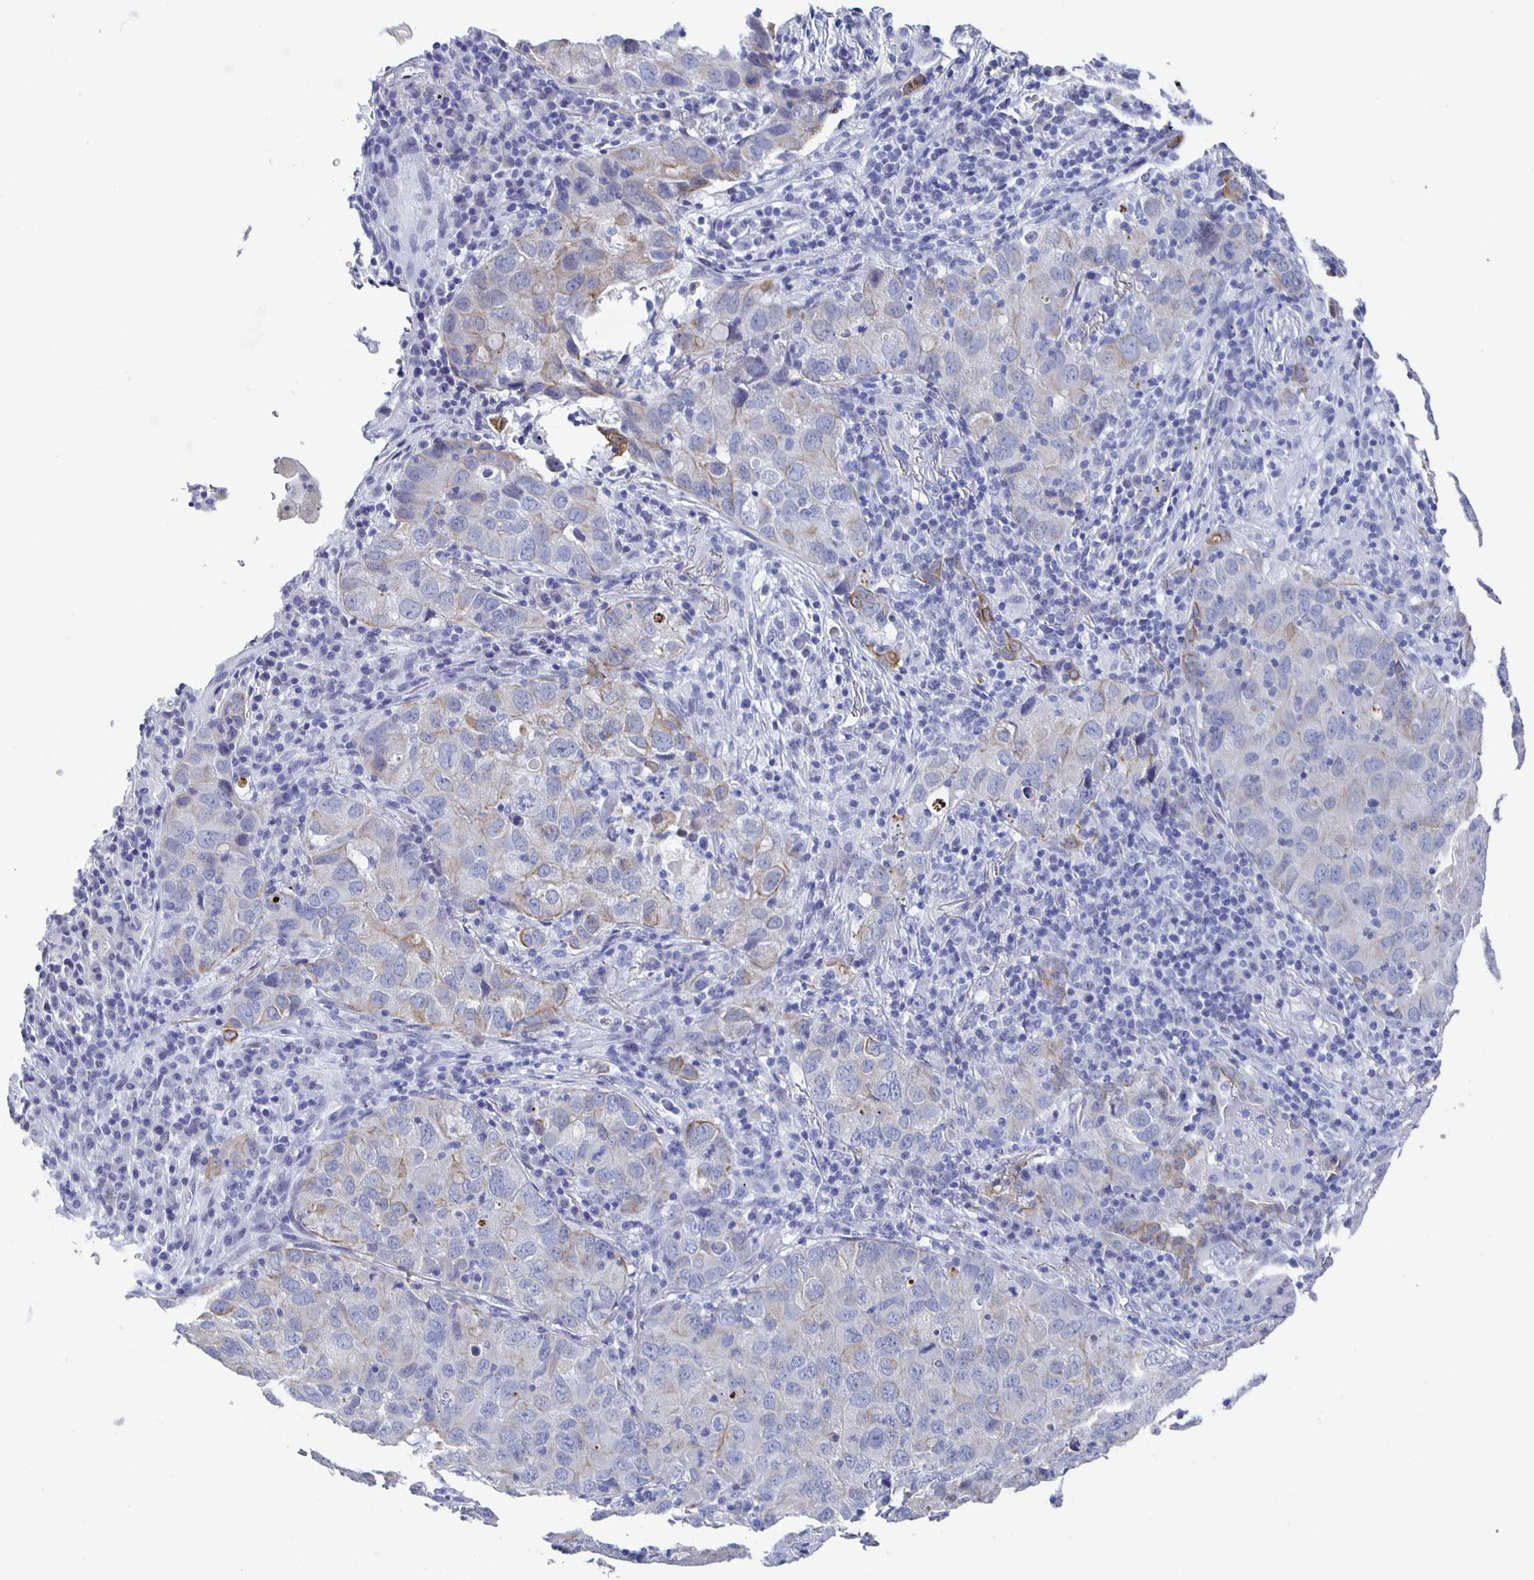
{"staining": {"intensity": "weak", "quantity": "<25%", "location": "cytoplasmic/membranous"}, "tissue": "lung cancer", "cell_type": "Tumor cells", "image_type": "cancer", "snomed": [{"axis": "morphology", "description": "Normal morphology"}, {"axis": "morphology", "description": "Adenocarcinoma, NOS"}, {"axis": "topography", "description": "Lymph node"}, {"axis": "topography", "description": "Lung"}], "caption": "Tumor cells show no significant protein expression in lung cancer.", "gene": "CCDC17", "patient": {"sex": "female", "age": 51}}